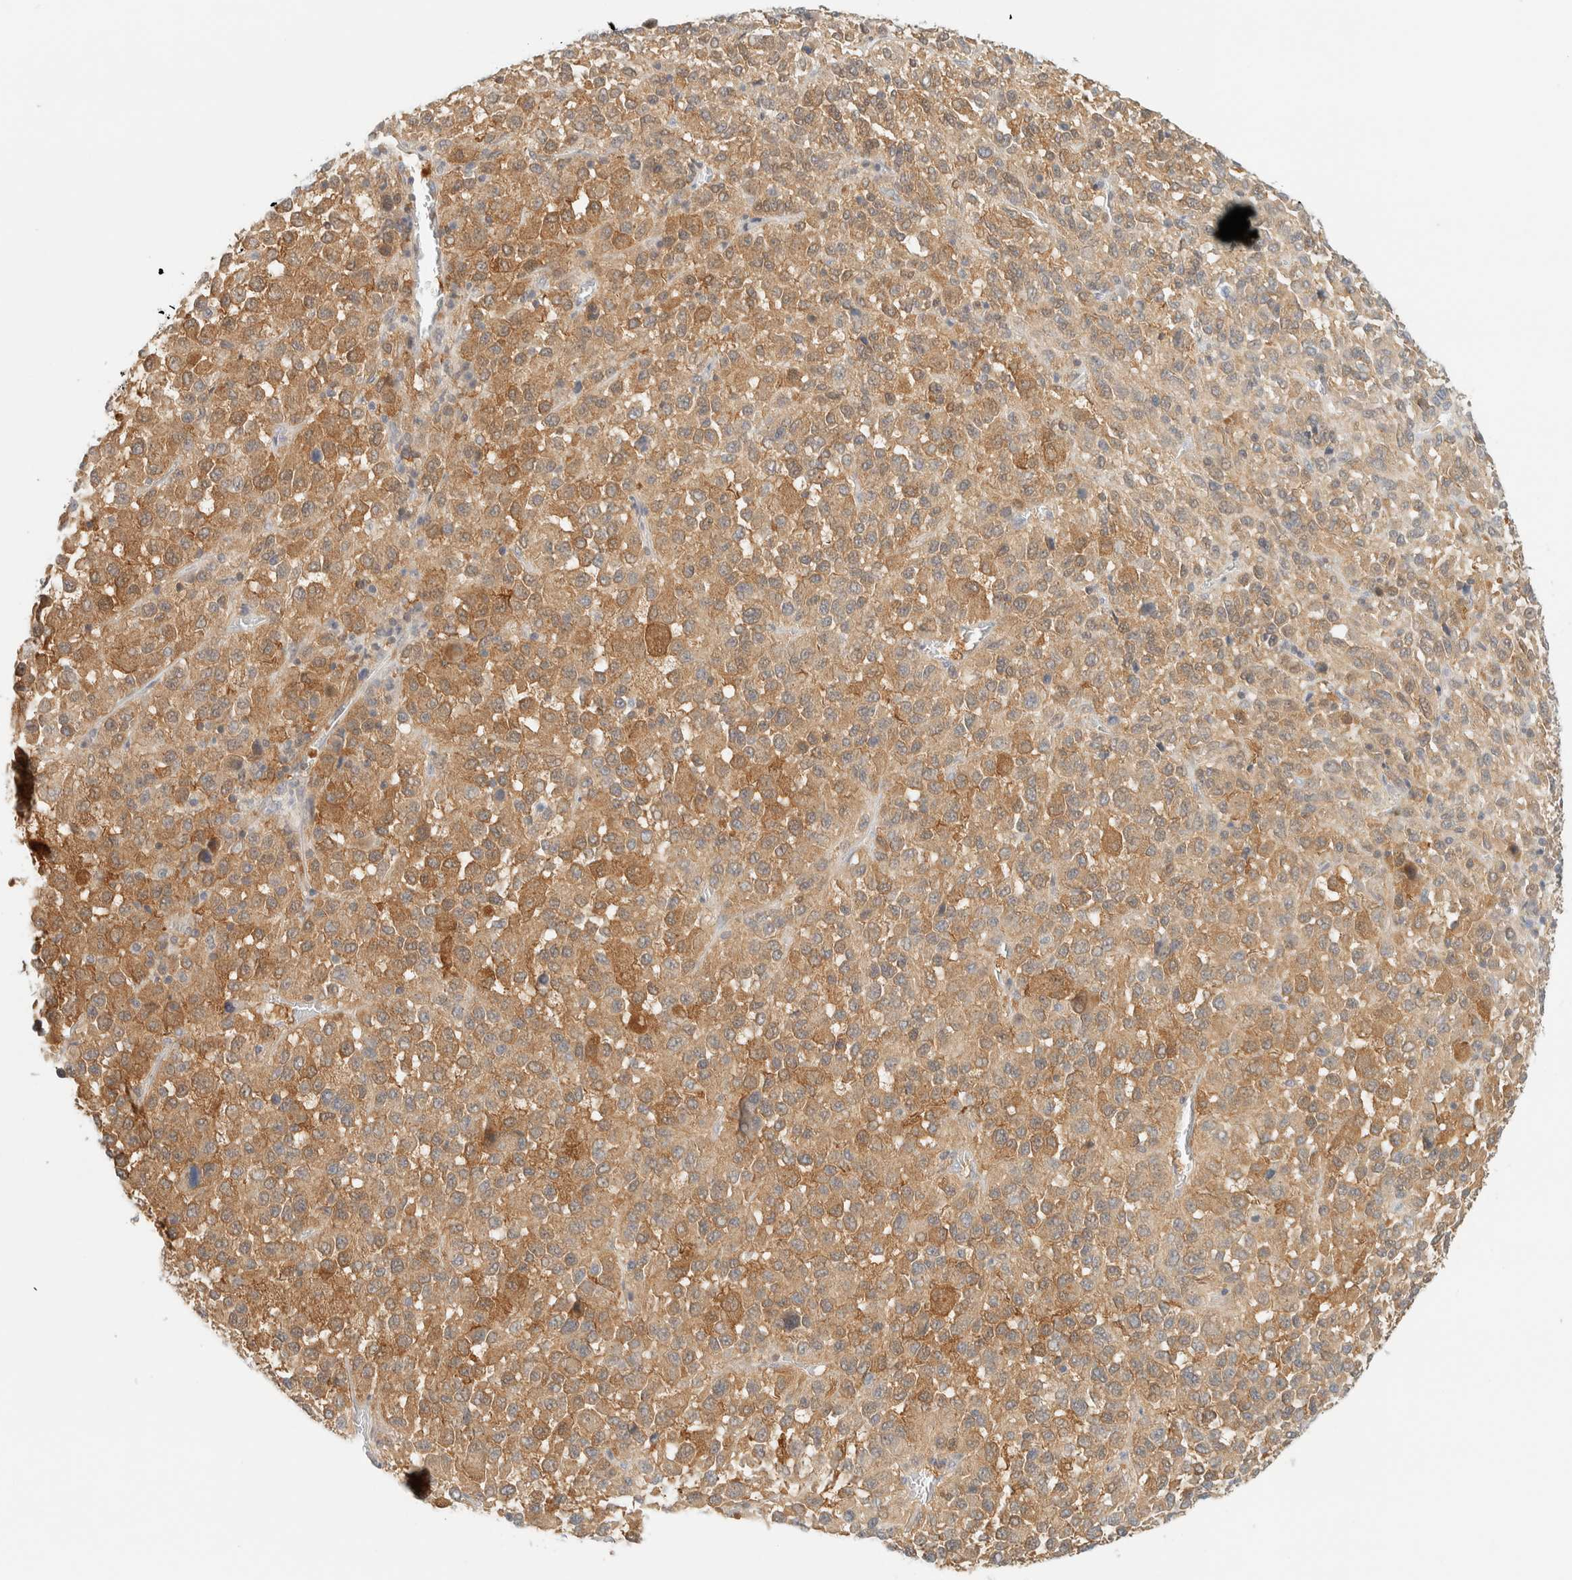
{"staining": {"intensity": "moderate", "quantity": ">75%", "location": "cytoplasmic/membranous"}, "tissue": "melanoma", "cell_type": "Tumor cells", "image_type": "cancer", "snomed": [{"axis": "morphology", "description": "Malignant melanoma, Metastatic site"}, {"axis": "topography", "description": "Lung"}], "caption": "About >75% of tumor cells in human malignant melanoma (metastatic site) demonstrate moderate cytoplasmic/membranous protein positivity as visualized by brown immunohistochemical staining.", "gene": "PCYT2", "patient": {"sex": "male", "age": 64}}